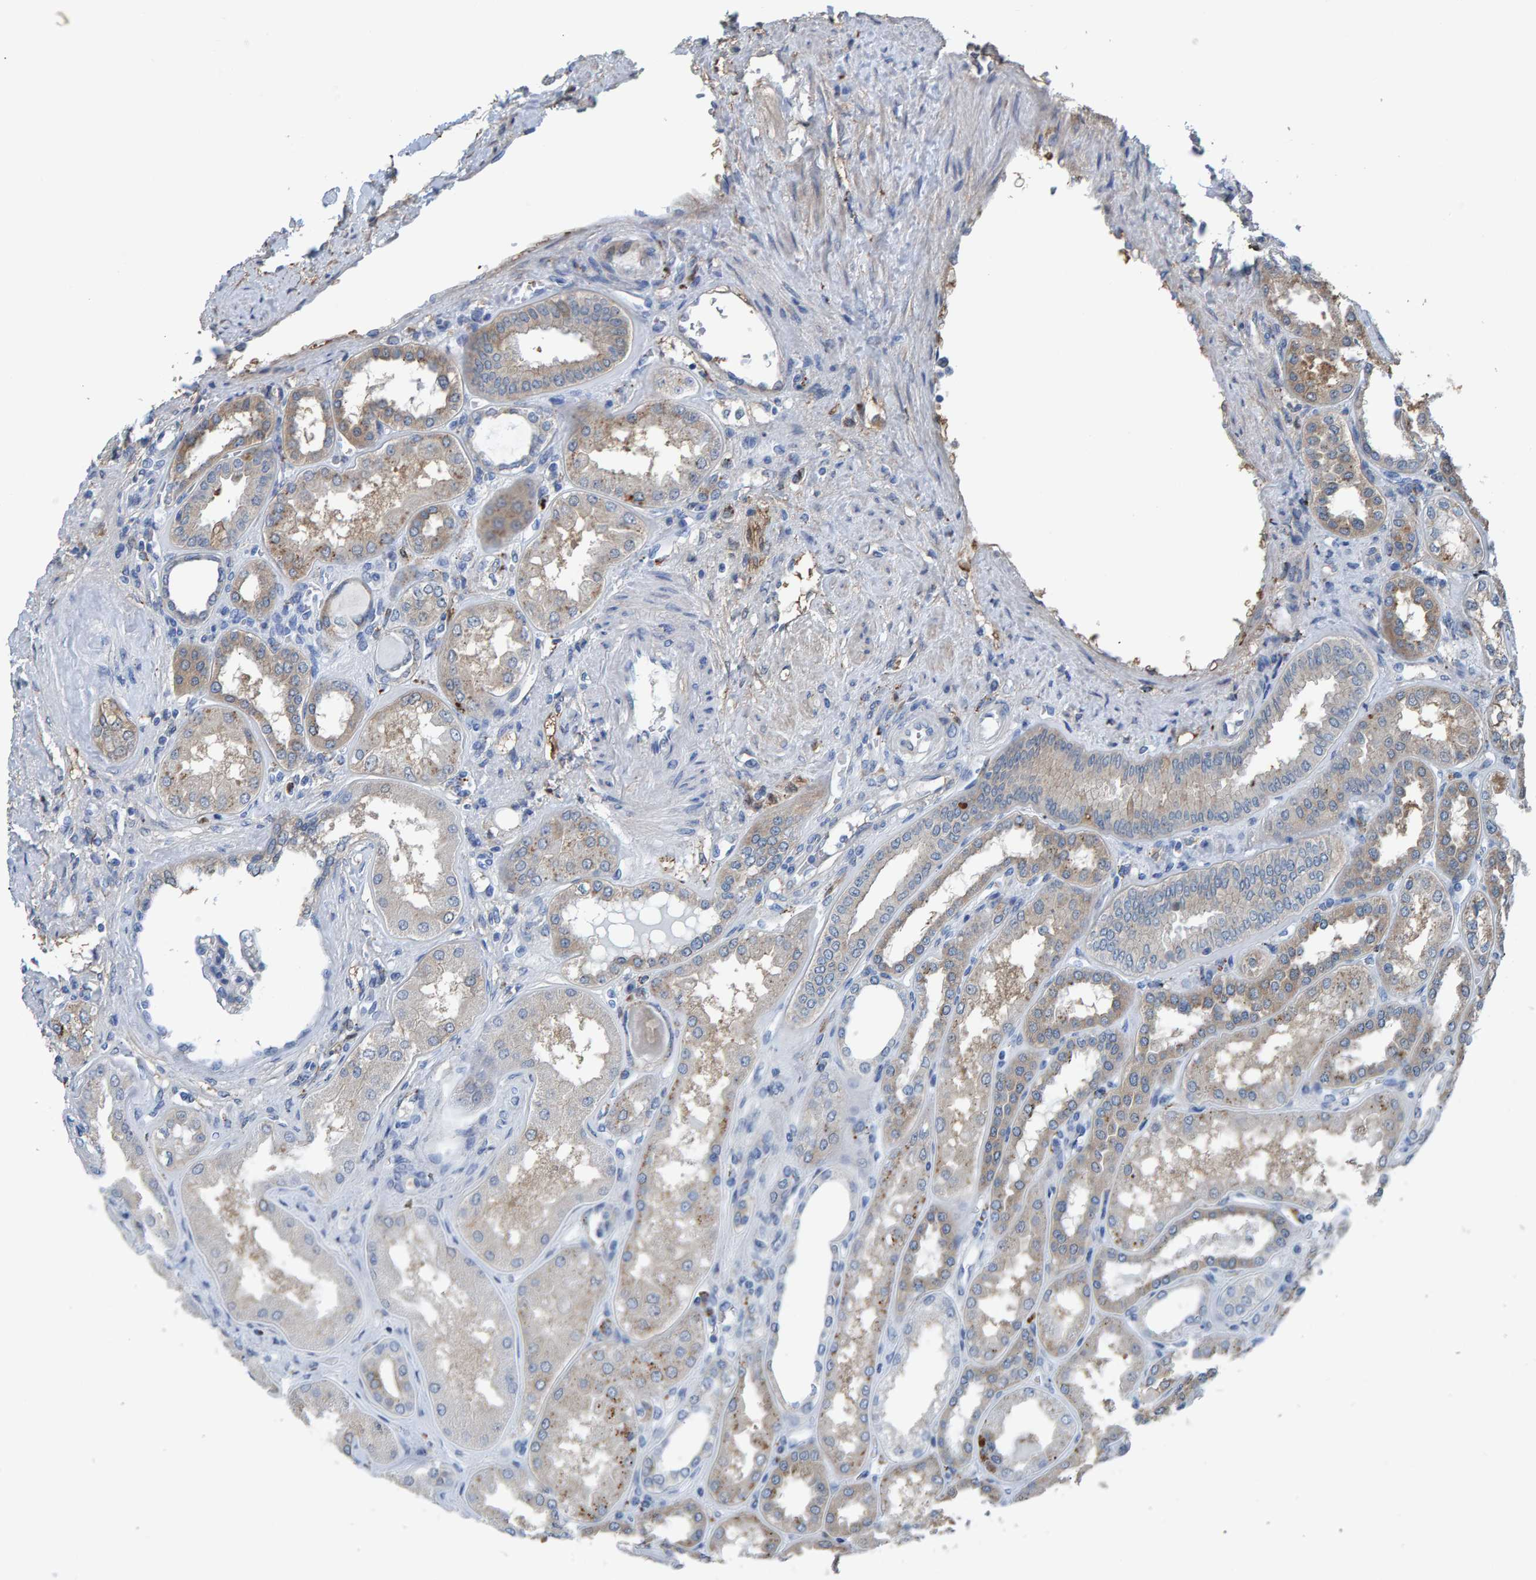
{"staining": {"intensity": "negative", "quantity": "none", "location": "none"}, "tissue": "kidney", "cell_type": "Cells in glomeruli", "image_type": "normal", "snomed": [{"axis": "morphology", "description": "Normal tissue, NOS"}, {"axis": "topography", "description": "Kidney"}], "caption": "This is an IHC micrograph of normal kidney. There is no expression in cells in glomeruli.", "gene": "IDO1", "patient": {"sex": "female", "age": 56}}